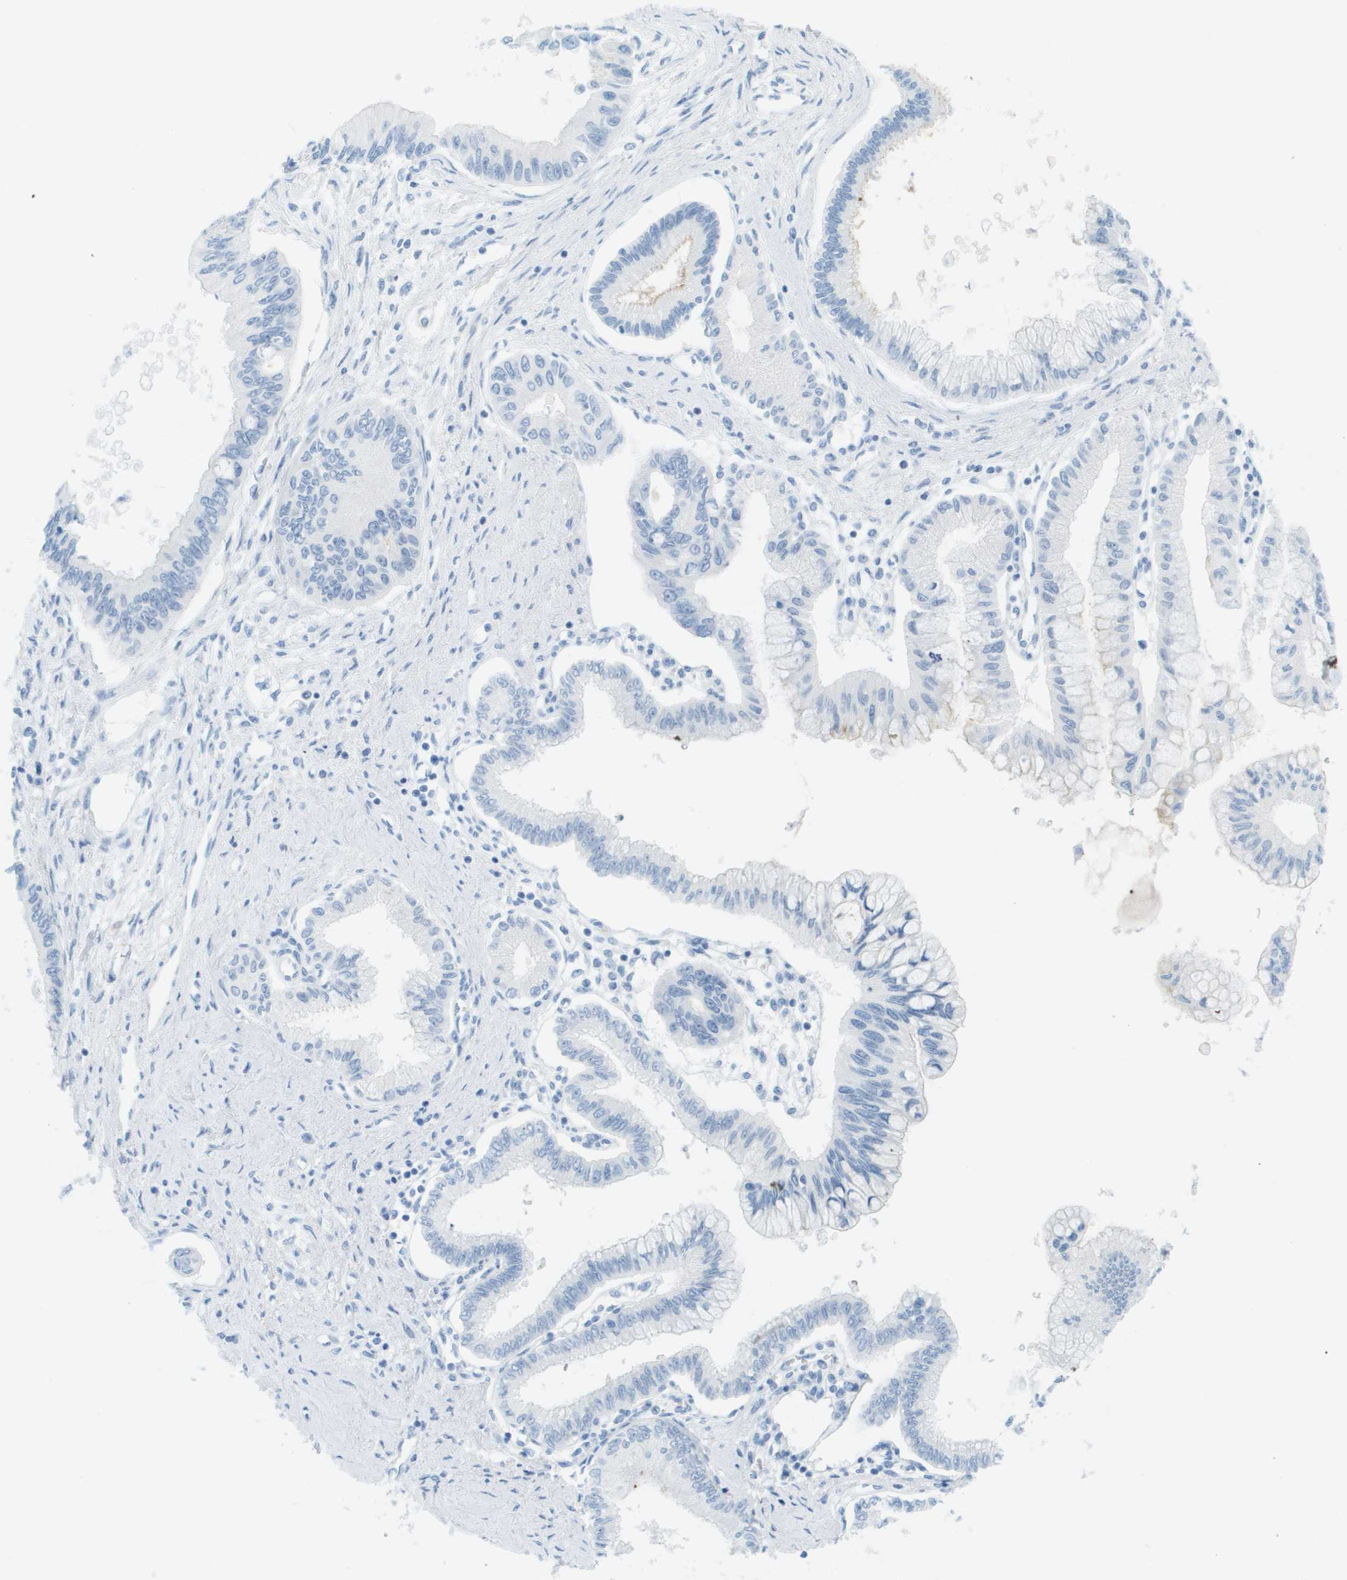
{"staining": {"intensity": "negative", "quantity": "none", "location": "none"}, "tissue": "pancreatic cancer", "cell_type": "Tumor cells", "image_type": "cancer", "snomed": [{"axis": "morphology", "description": "Adenocarcinoma, NOS"}, {"axis": "topography", "description": "Pancreas"}], "caption": "This is an IHC histopathology image of adenocarcinoma (pancreatic). There is no positivity in tumor cells.", "gene": "CDHR2", "patient": {"sex": "female", "age": 77}}